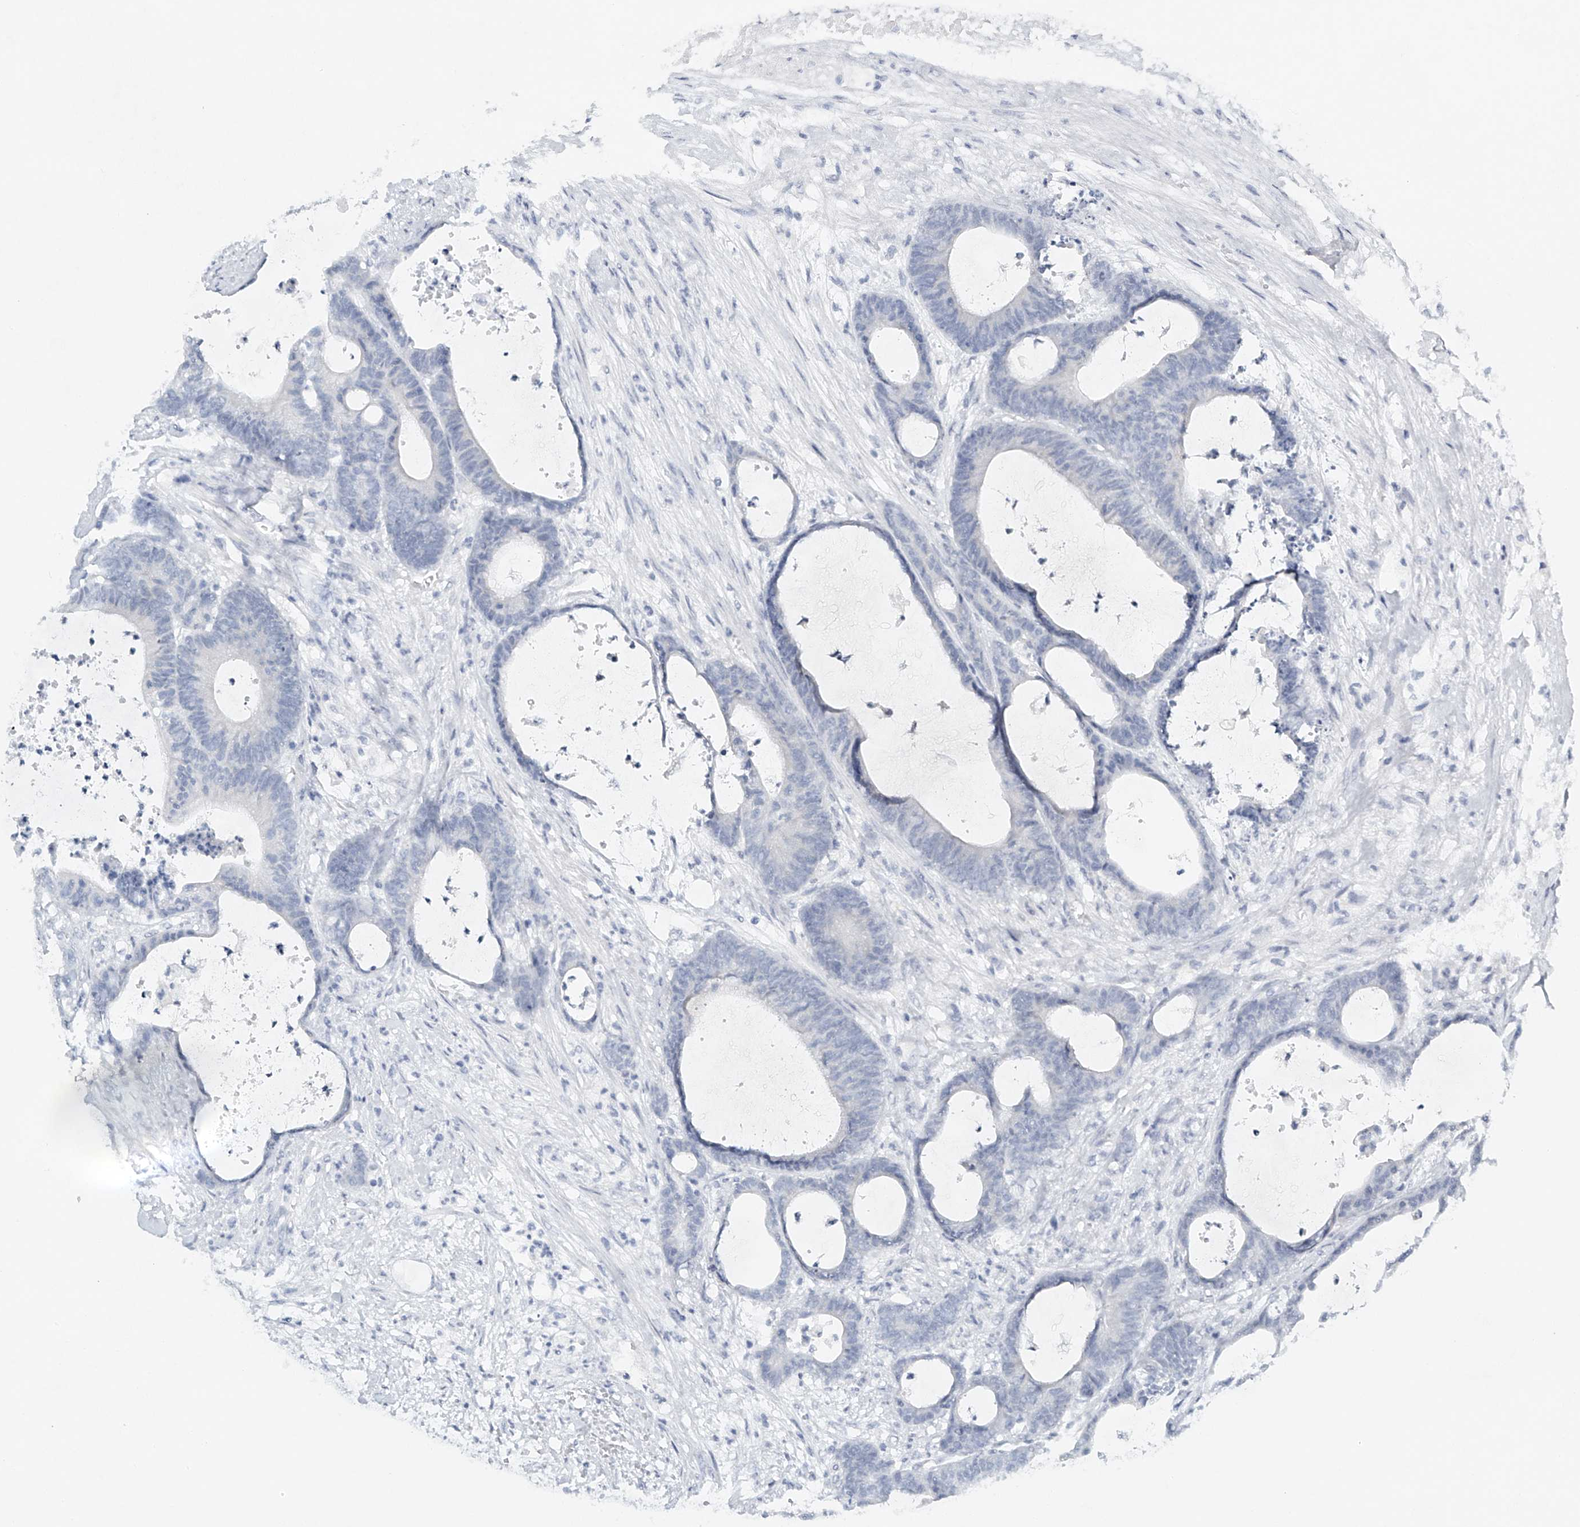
{"staining": {"intensity": "negative", "quantity": "none", "location": "none"}, "tissue": "colorectal cancer", "cell_type": "Tumor cells", "image_type": "cancer", "snomed": [{"axis": "morphology", "description": "Adenocarcinoma, NOS"}, {"axis": "topography", "description": "Colon"}], "caption": "An image of colorectal adenocarcinoma stained for a protein displays no brown staining in tumor cells.", "gene": "FAT2", "patient": {"sex": "female", "age": 84}}